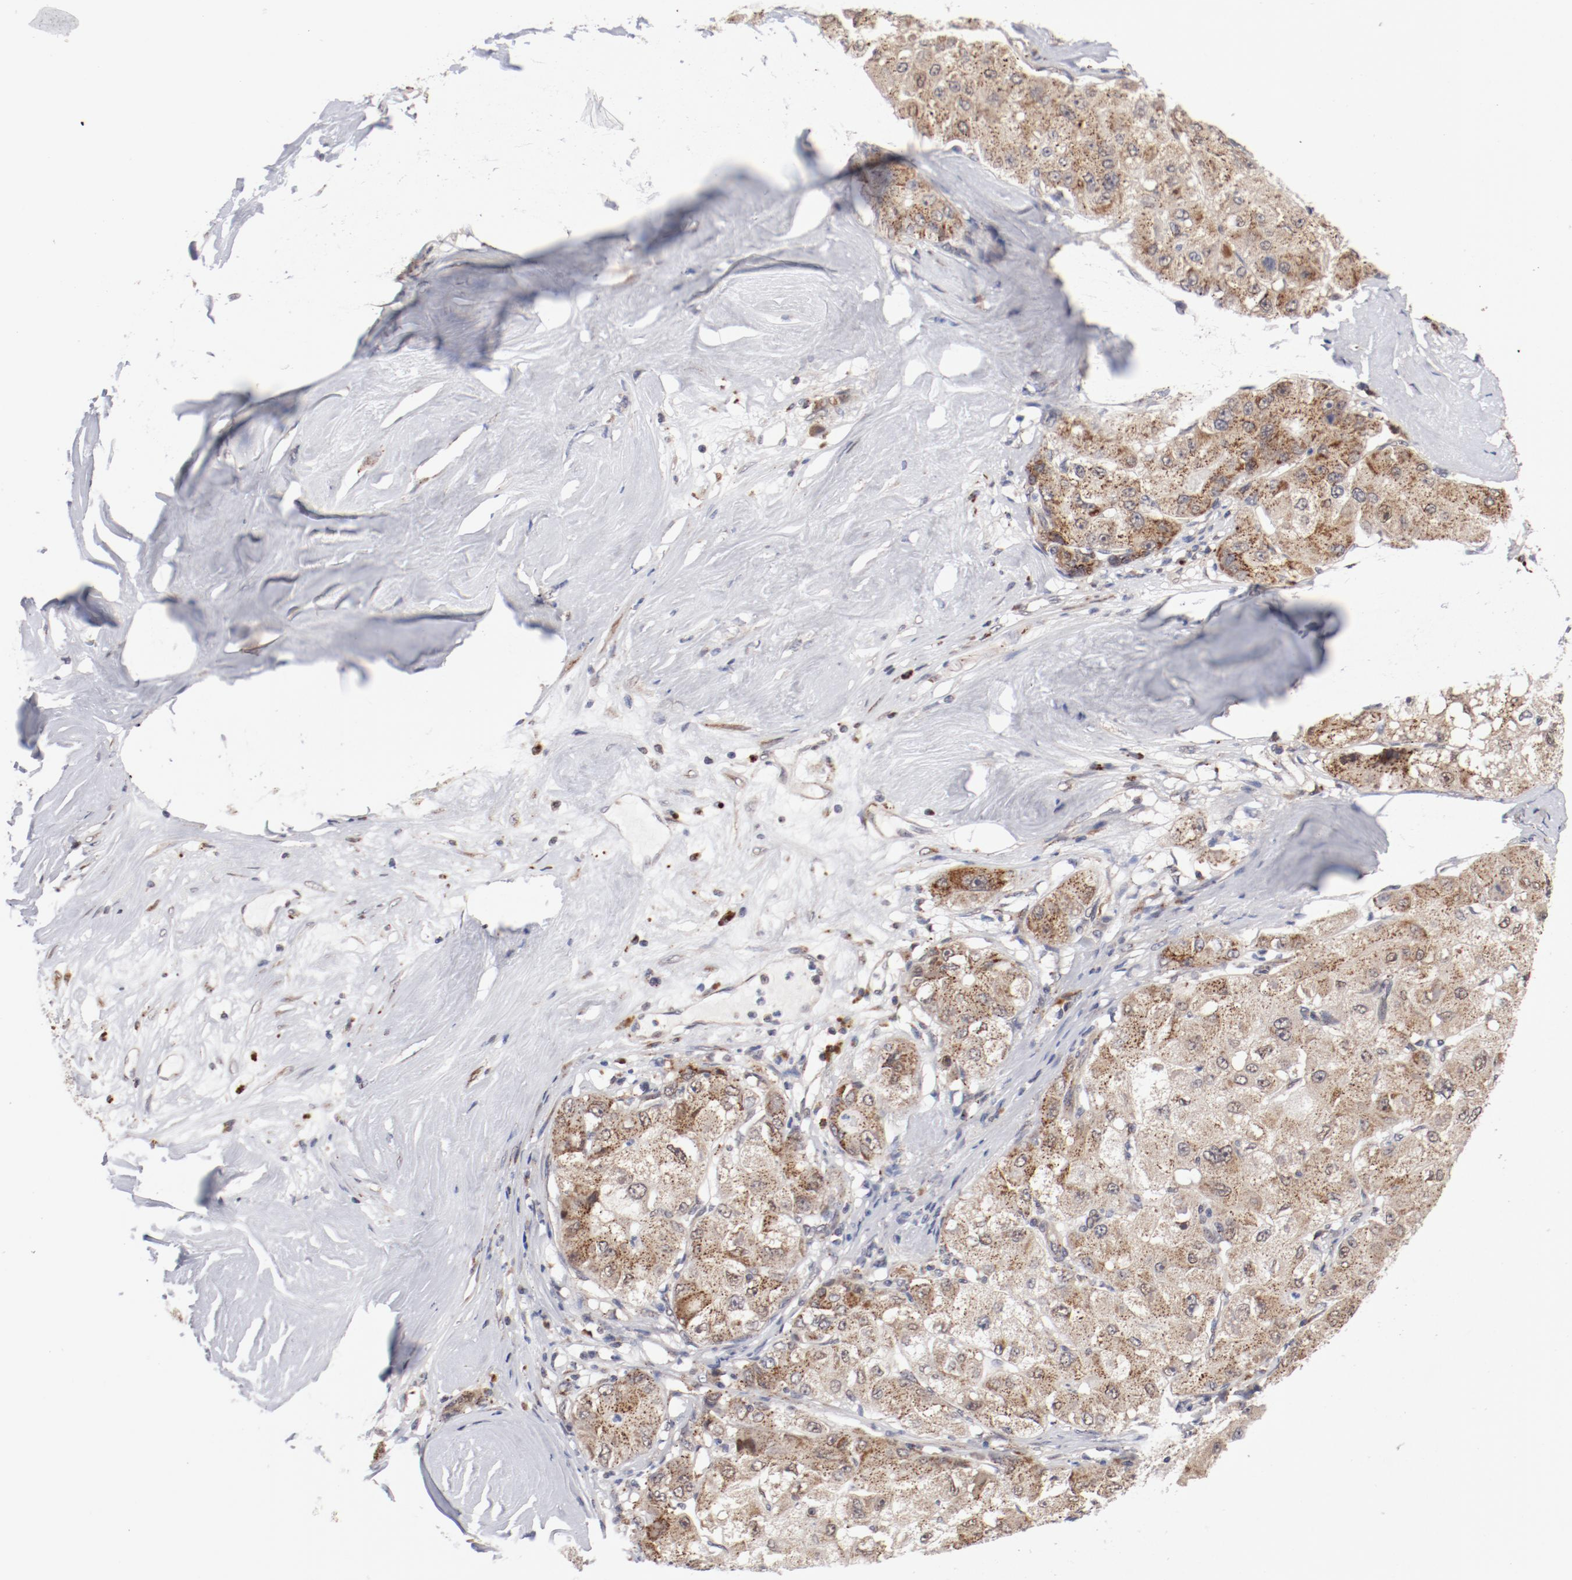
{"staining": {"intensity": "weak", "quantity": ">75%", "location": "cytoplasmic/membranous"}, "tissue": "liver cancer", "cell_type": "Tumor cells", "image_type": "cancer", "snomed": [{"axis": "morphology", "description": "Carcinoma, Hepatocellular, NOS"}, {"axis": "topography", "description": "Liver"}], "caption": "Protein staining by IHC demonstrates weak cytoplasmic/membranous expression in about >75% of tumor cells in liver cancer (hepatocellular carcinoma).", "gene": "RPL12", "patient": {"sex": "male", "age": 80}}